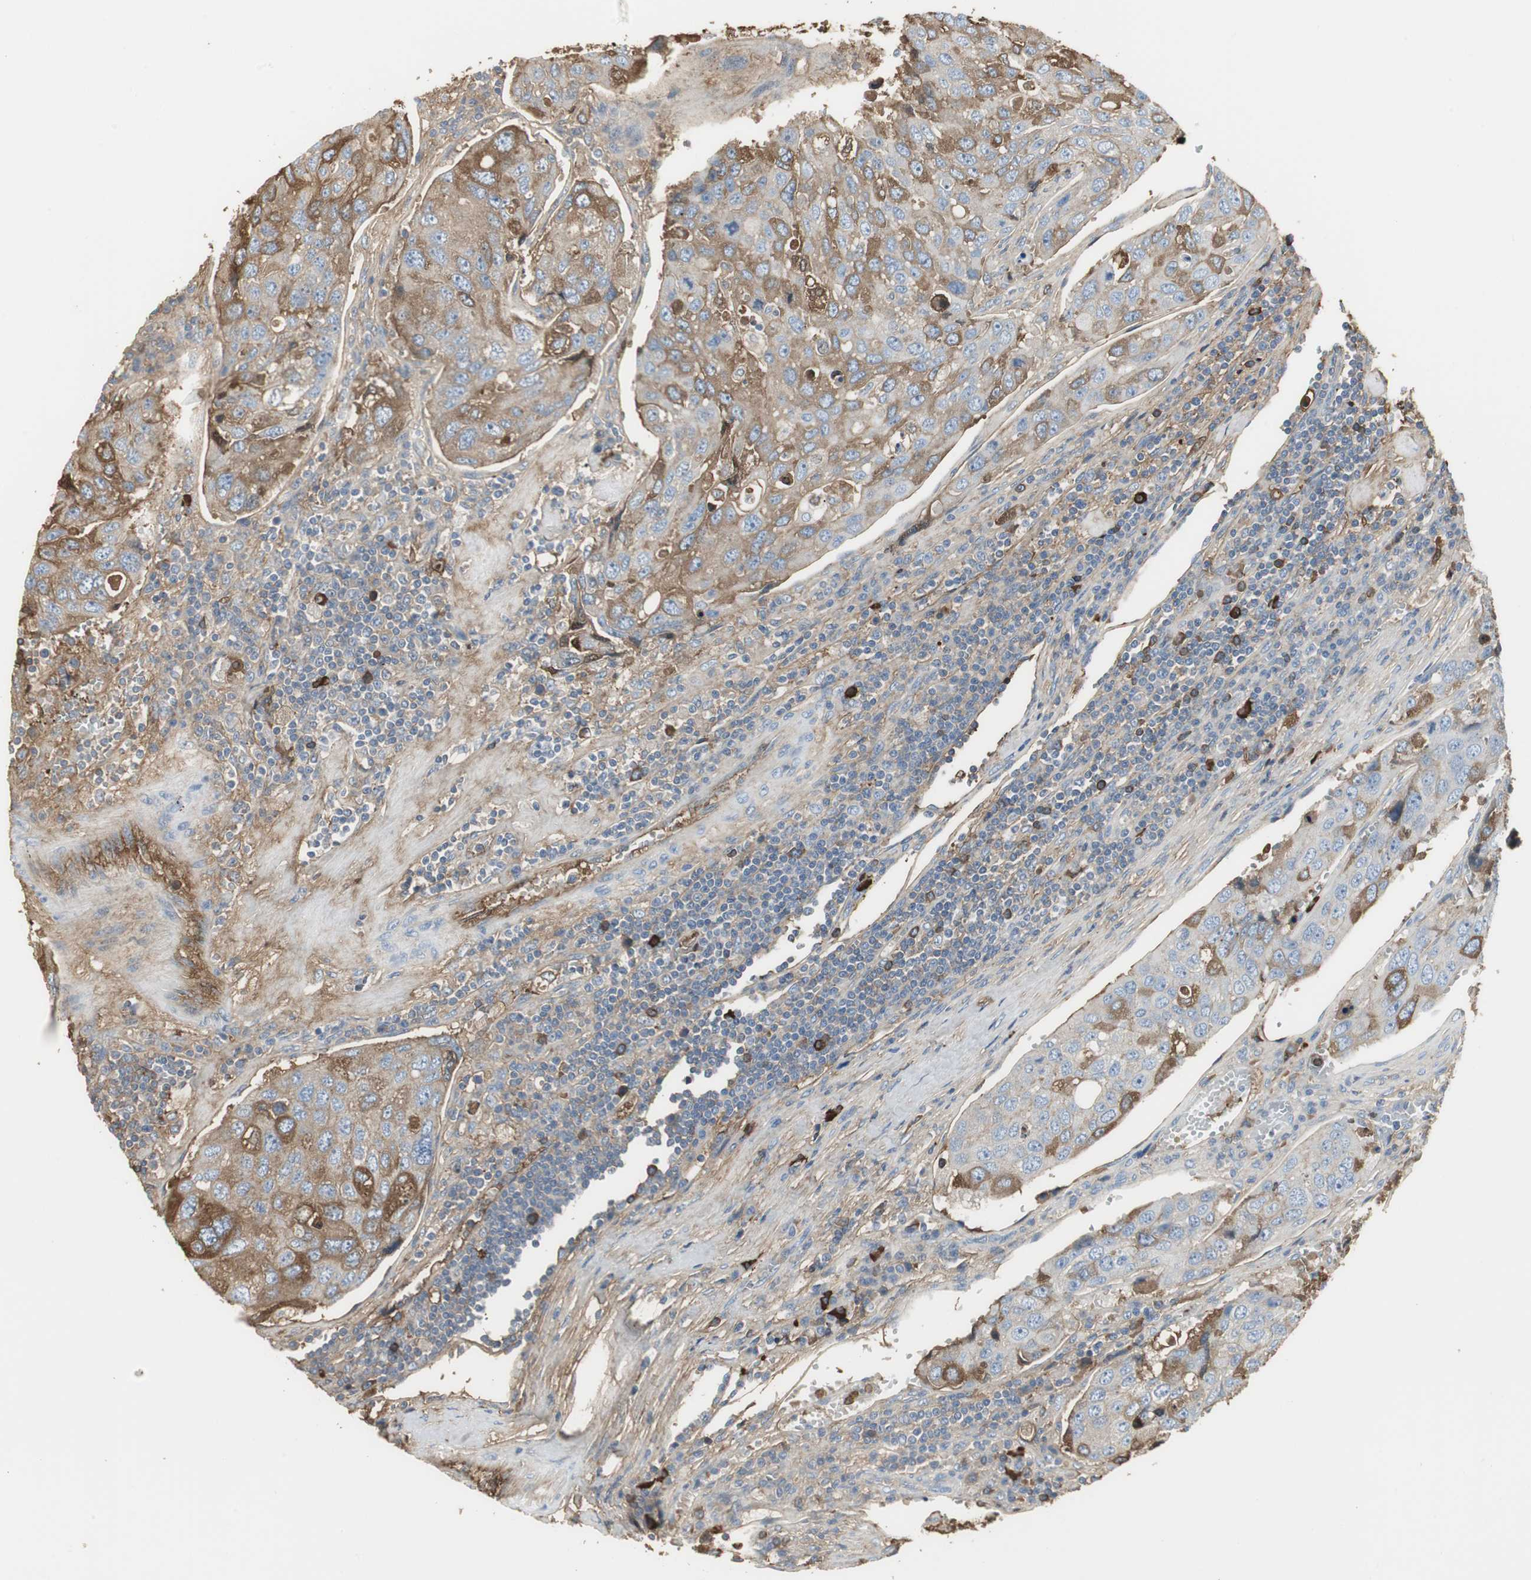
{"staining": {"intensity": "moderate", "quantity": "25%-75%", "location": "cytoplasmic/membranous"}, "tissue": "urothelial cancer", "cell_type": "Tumor cells", "image_type": "cancer", "snomed": [{"axis": "morphology", "description": "Urothelial carcinoma, High grade"}, {"axis": "topography", "description": "Lymph node"}, {"axis": "topography", "description": "Urinary bladder"}], "caption": "This micrograph displays immunohistochemistry (IHC) staining of high-grade urothelial carcinoma, with medium moderate cytoplasmic/membranous expression in approximately 25%-75% of tumor cells.", "gene": "IGHA1", "patient": {"sex": "male", "age": 51}}